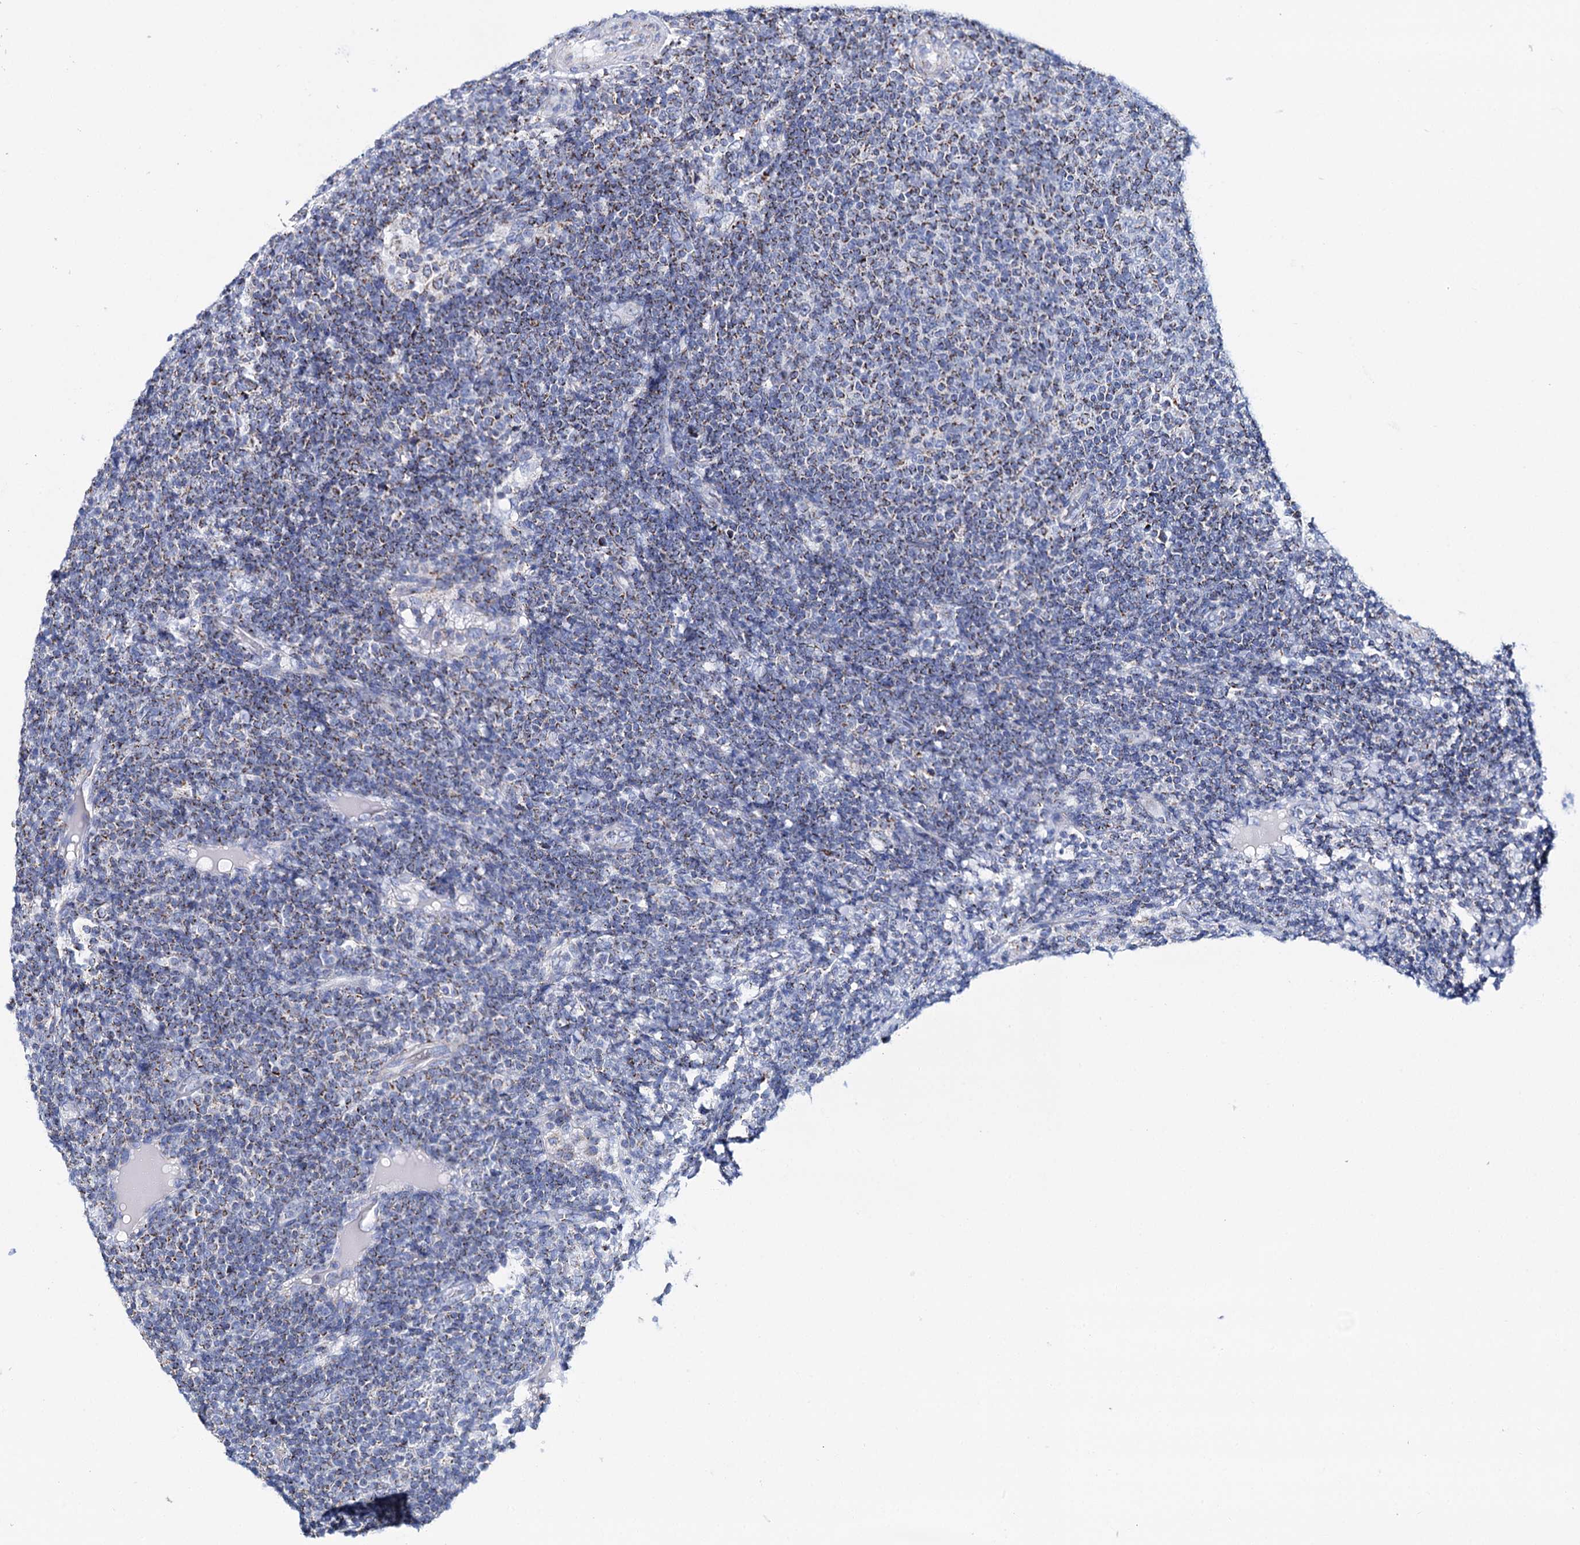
{"staining": {"intensity": "moderate", "quantity": "25%-75%", "location": "cytoplasmic/membranous"}, "tissue": "lymphoma", "cell_type": "Tumor cells", "image_type": "cancer", "snomed": [{"axis": "morphology", "description": "Malignant lymphoma, non-Hodgkin's type, Low grade"}, {"axis": "topography", "description": "Lymph node"}], "caption": "This is an image of IHC staining of low-grade malignant lymphoma, non-Hodgkin's type, which shows moderate expression in the cytoplasmic/membranous of tumor cells.", "gene": "UBASH3B", "patient": {"sex": "male", "age": 66}}